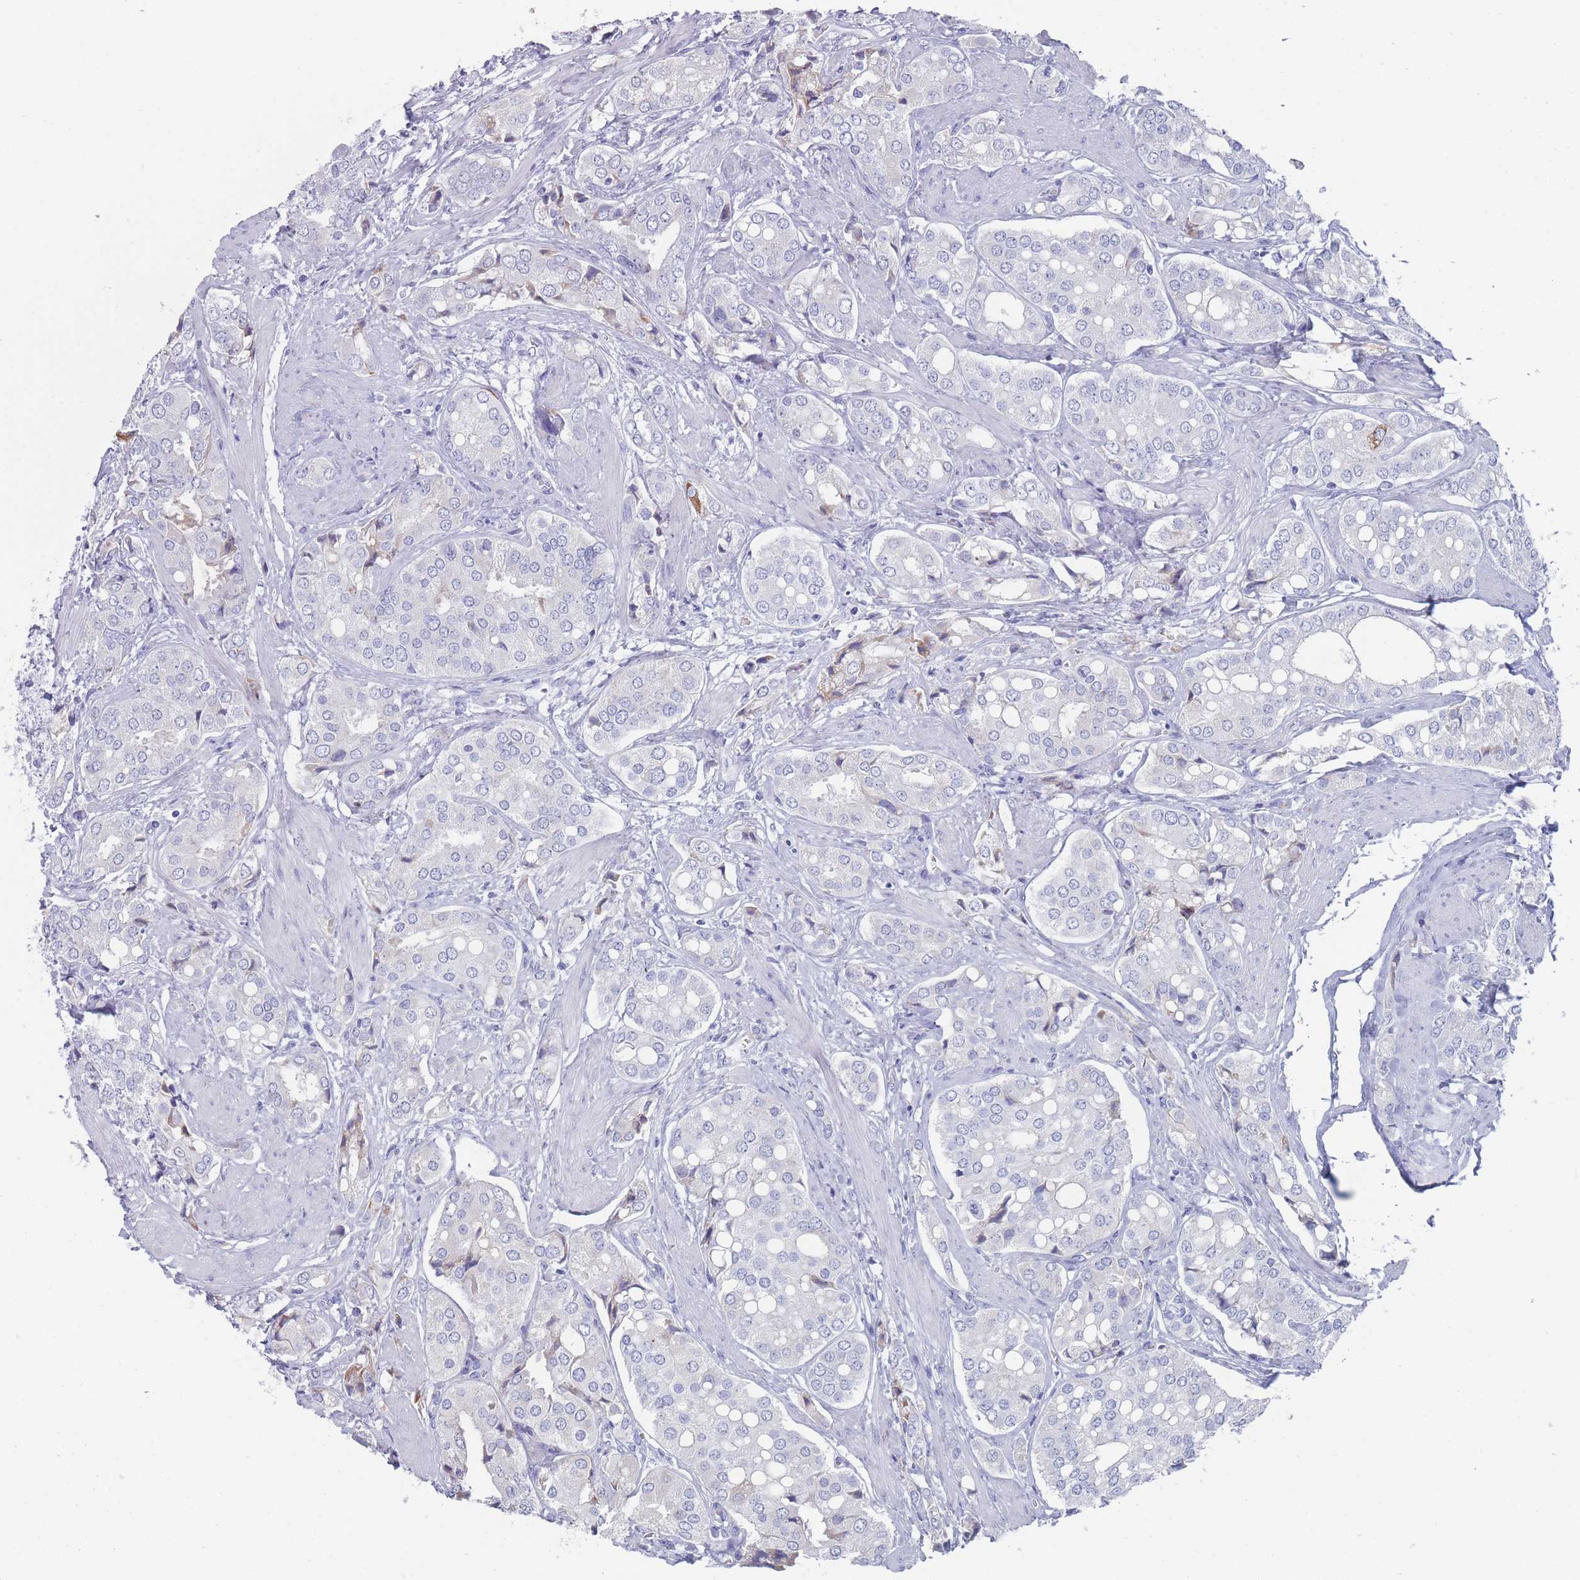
{"staining": {"intensity": "negative", "quantity": "none", "location": "none"}, "tissue": "prostate cancer", "cell_type": "Tumor cells", "image_type": "cancer", "snomed": [{"axis": "morphology", "description": "Adenocarcinoma, High grade"}, {"axis": "topography", "description": "Prostate"}], "caption": "The immunohistochemistry photomicrograph has no significant positivity in tumor cells of prostate cancer (high-grade adenocarcinoma) tissue. (DAB (3,3'-diaminobenzidine) IHC visualized using brightfield microscopy, high magnification).", "gene": "ST8SIA5", "patient": {"sex": "male", "age": 71}}